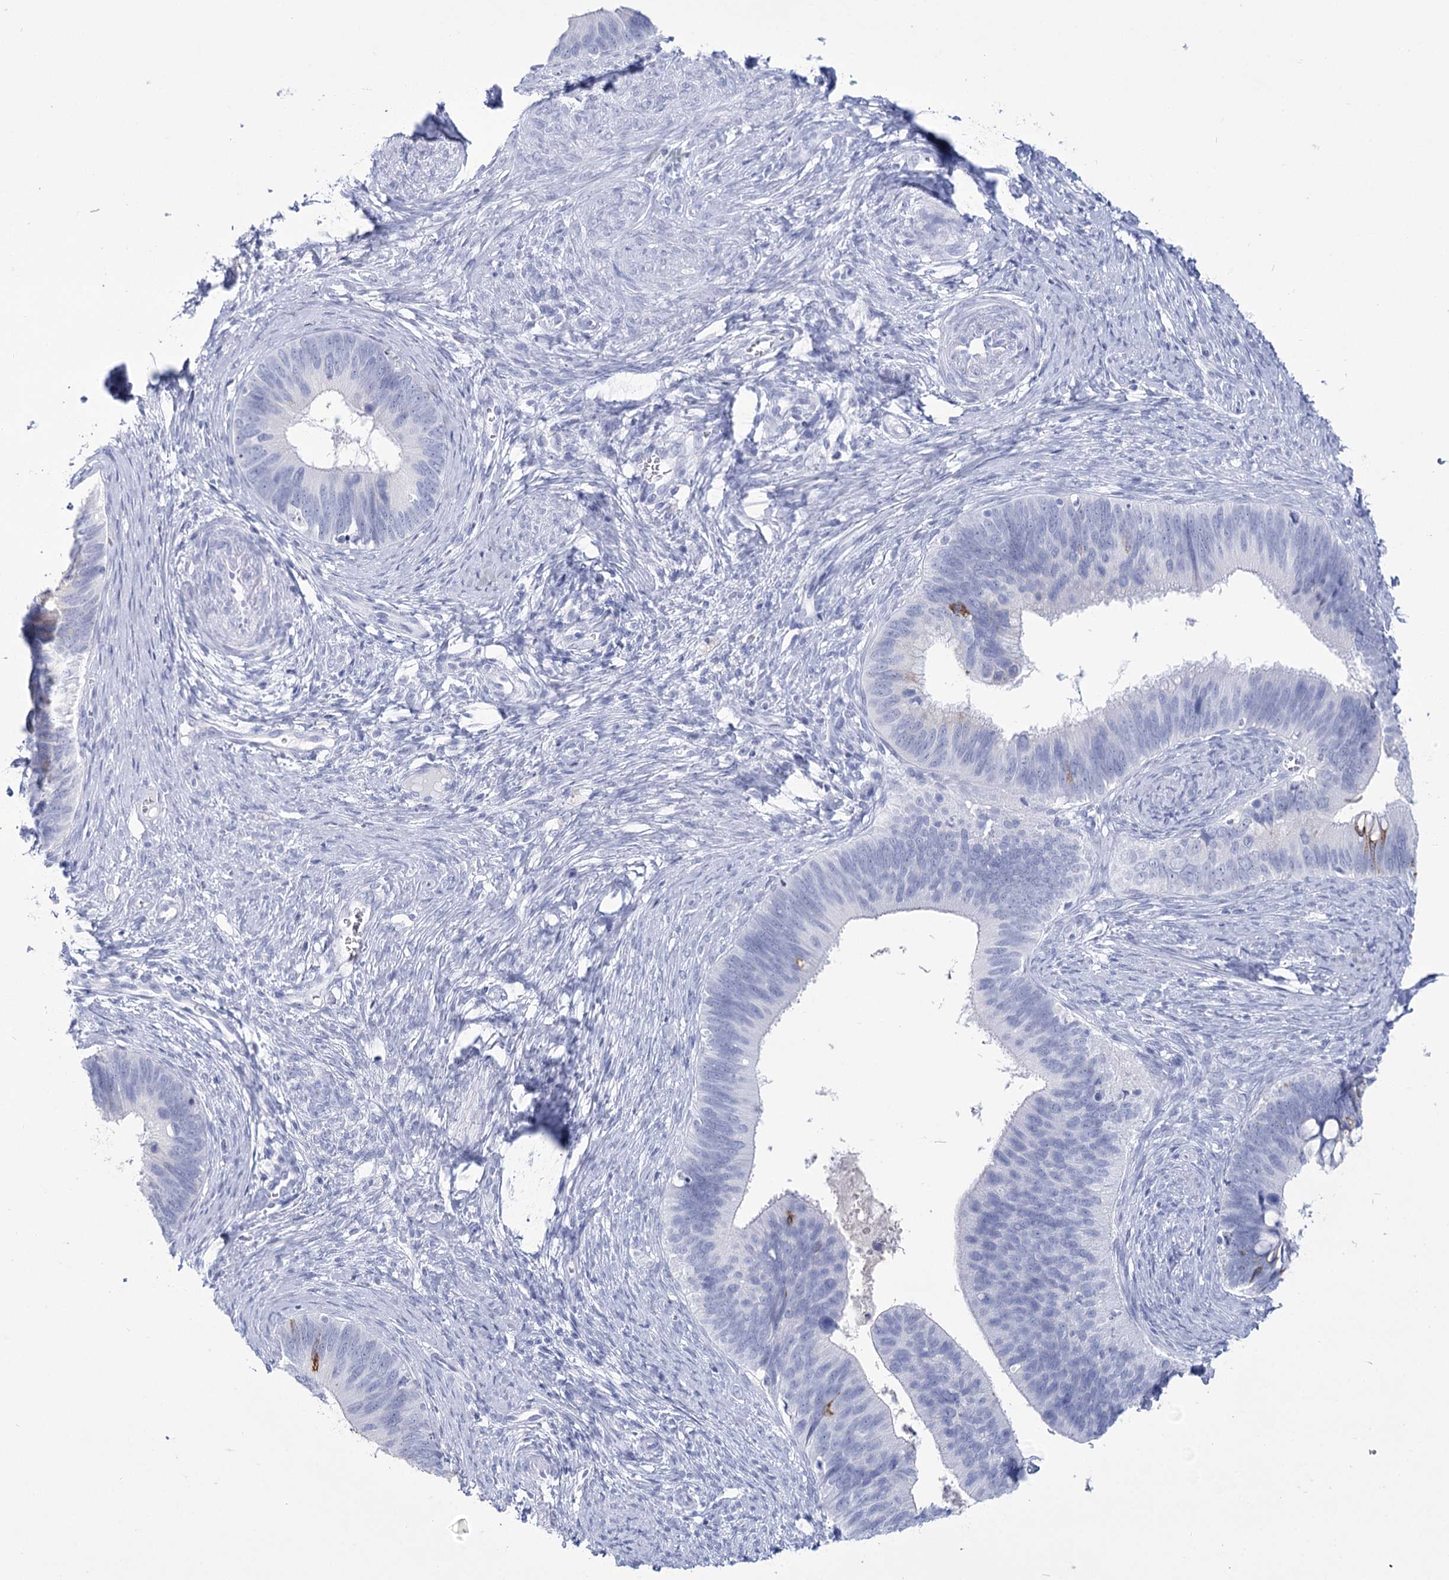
{"staining": {"intensity": "moderate", "quantity": "<25%", "location": "cytoplasmic/membranous"}, "tissue": "cervical cancer", "cell_type": "Tumor cells", "image_type": "cancer", "snomed": [{"axis": "morphology", "description": "Adenocarcinoma, NOS"}, {"axis": "topography", "description": "Cervix"}], "caption": "Tumor cells display low levels of moderate cytoplasmic/membranous positivity in approximately <25% of cells in cervical adenocarcinoma.", "gene": "RNF186", "patient": {"sex": "female", "age": 42}}